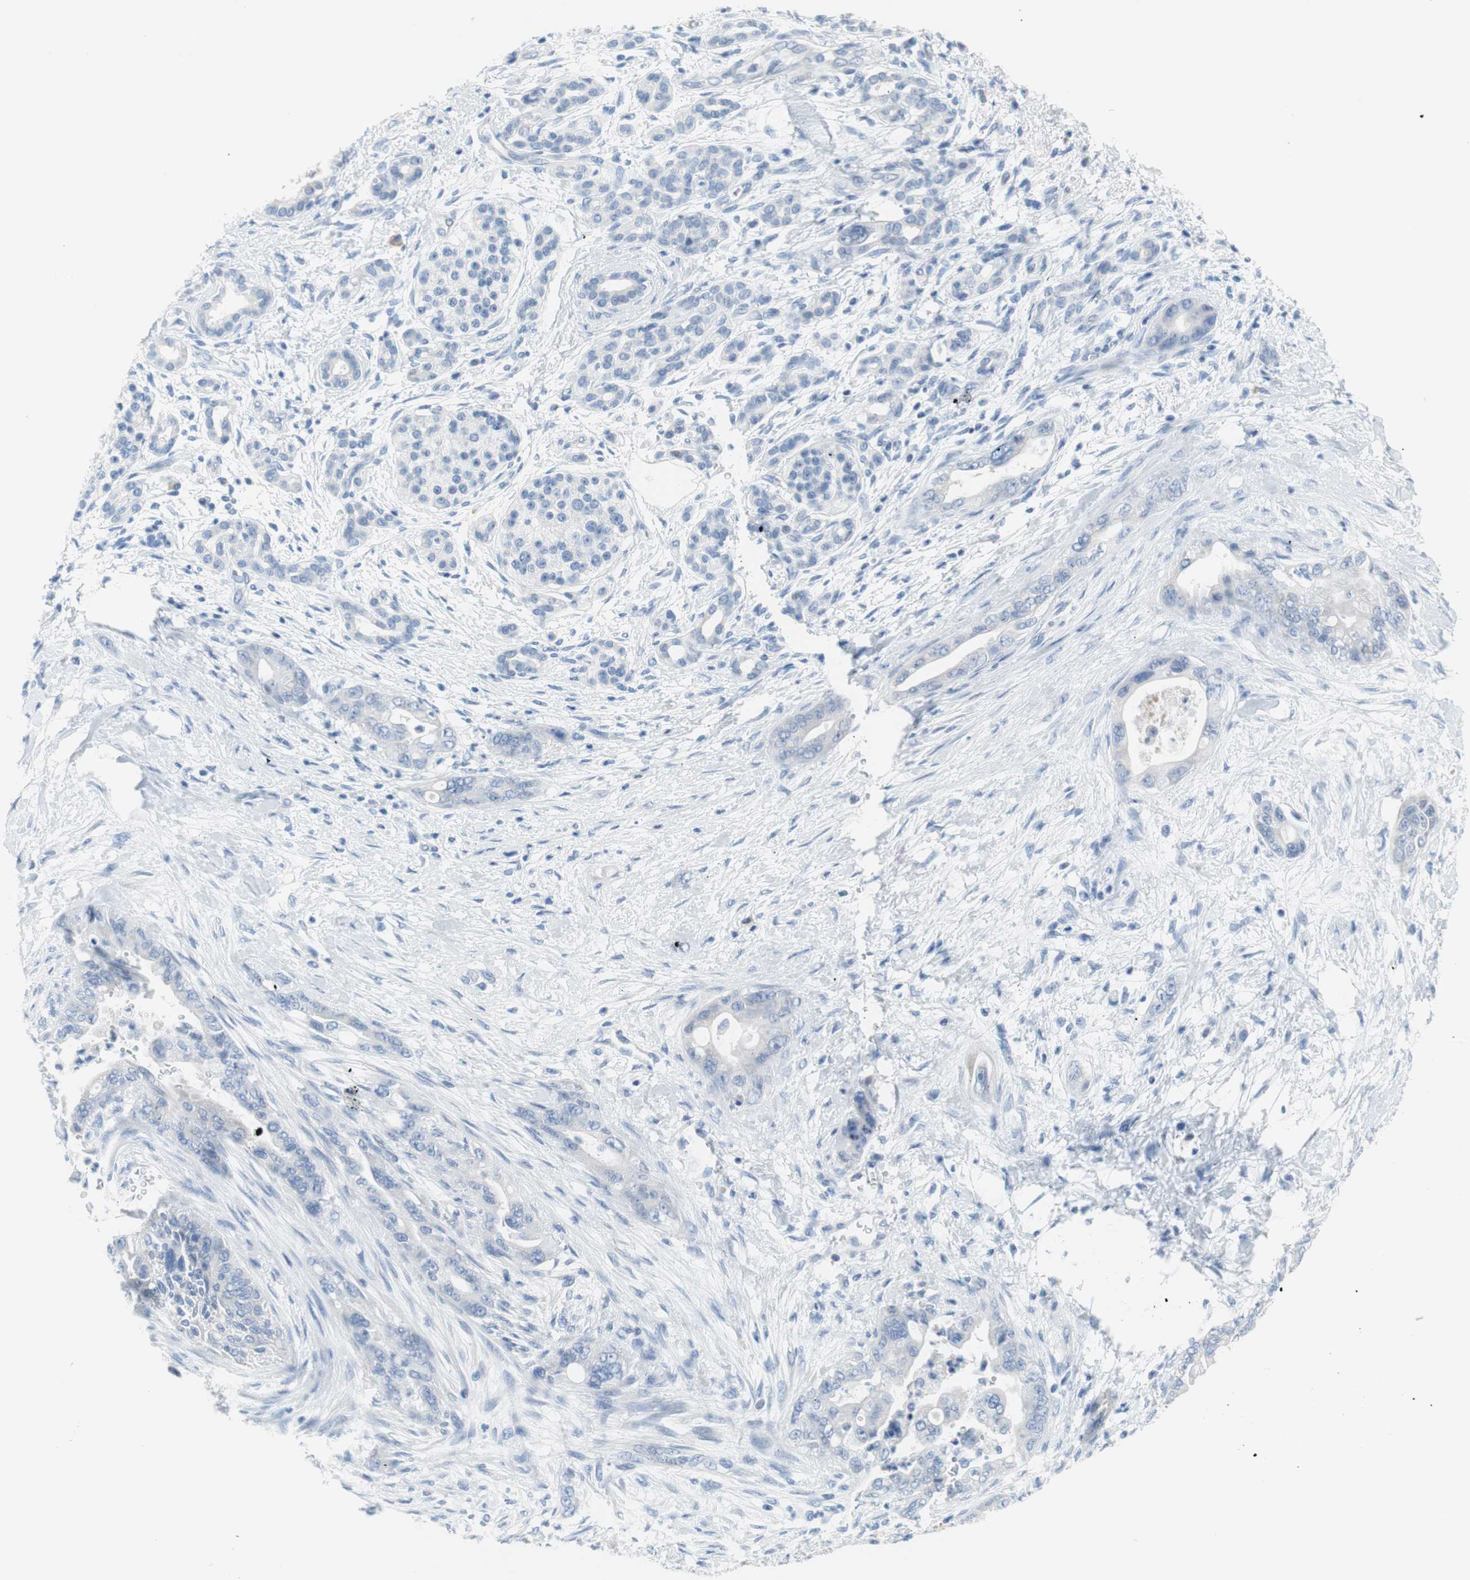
{"staining": {"intensity": "negative", "quantity": "none", "location": "none"}, "tissue": "pancreatic cancer", "cell_type": "Tumor cells", "image_type": "cancer", "snomed": [{"axis": "morphology", "description": "Adenocarcinoma, NOS"}, {"axis": "topography", "description": "Pancreas"}], "caption": "High power microscopy micrograph of an immunohistochemistry photomicrograph of adenocarcinoma (pancreatic), revealing no significant staining in tumor cells.", "gene": "MYH1", "patient": {"sex": "male", "age": 70}}